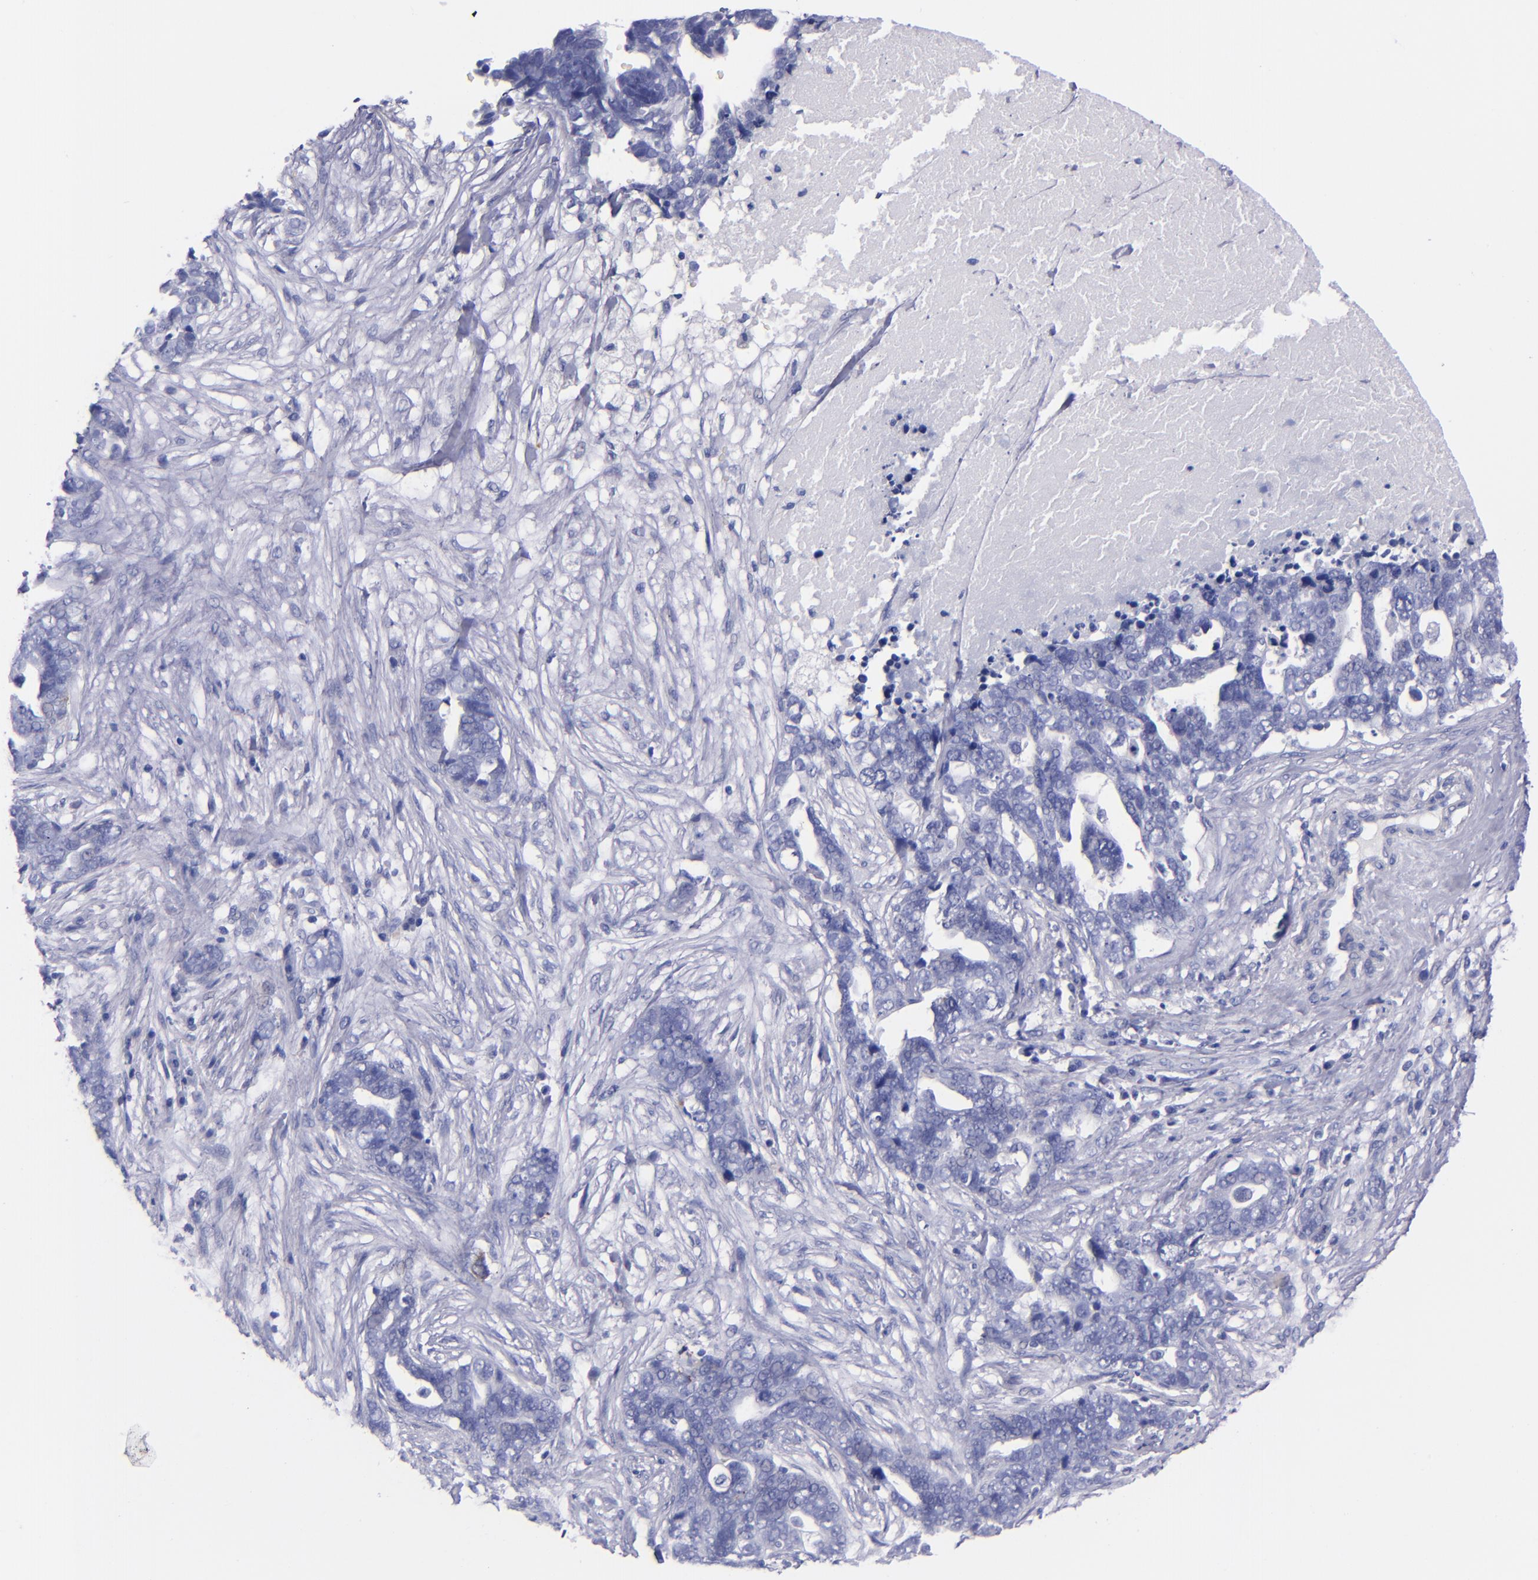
{"staining": {"intensity": "negative", "quantity": "none", "location": "none"}, "tissue": "ovarian cancer", "cell_type": "Tumor cells", "image_type": "cancer", "snomed": [{"axis": "morphology", "description": "Normal tissue, NOS"}, {"axis": "morphology", "description": "Cystadenocarcinoma, serous, NOS"}, {"axis": "topography", "description": "Fallopian tube"}, {"axis": "topography", "description": "Ovary"}], "caption": "Immunohistochemical staining of human serous cystadenocarcinoma (ovarian) demonstrates no significant positivity in tumor cells.", "gene": "SV2A", "patient": {"sex": "female", "age": 56}}